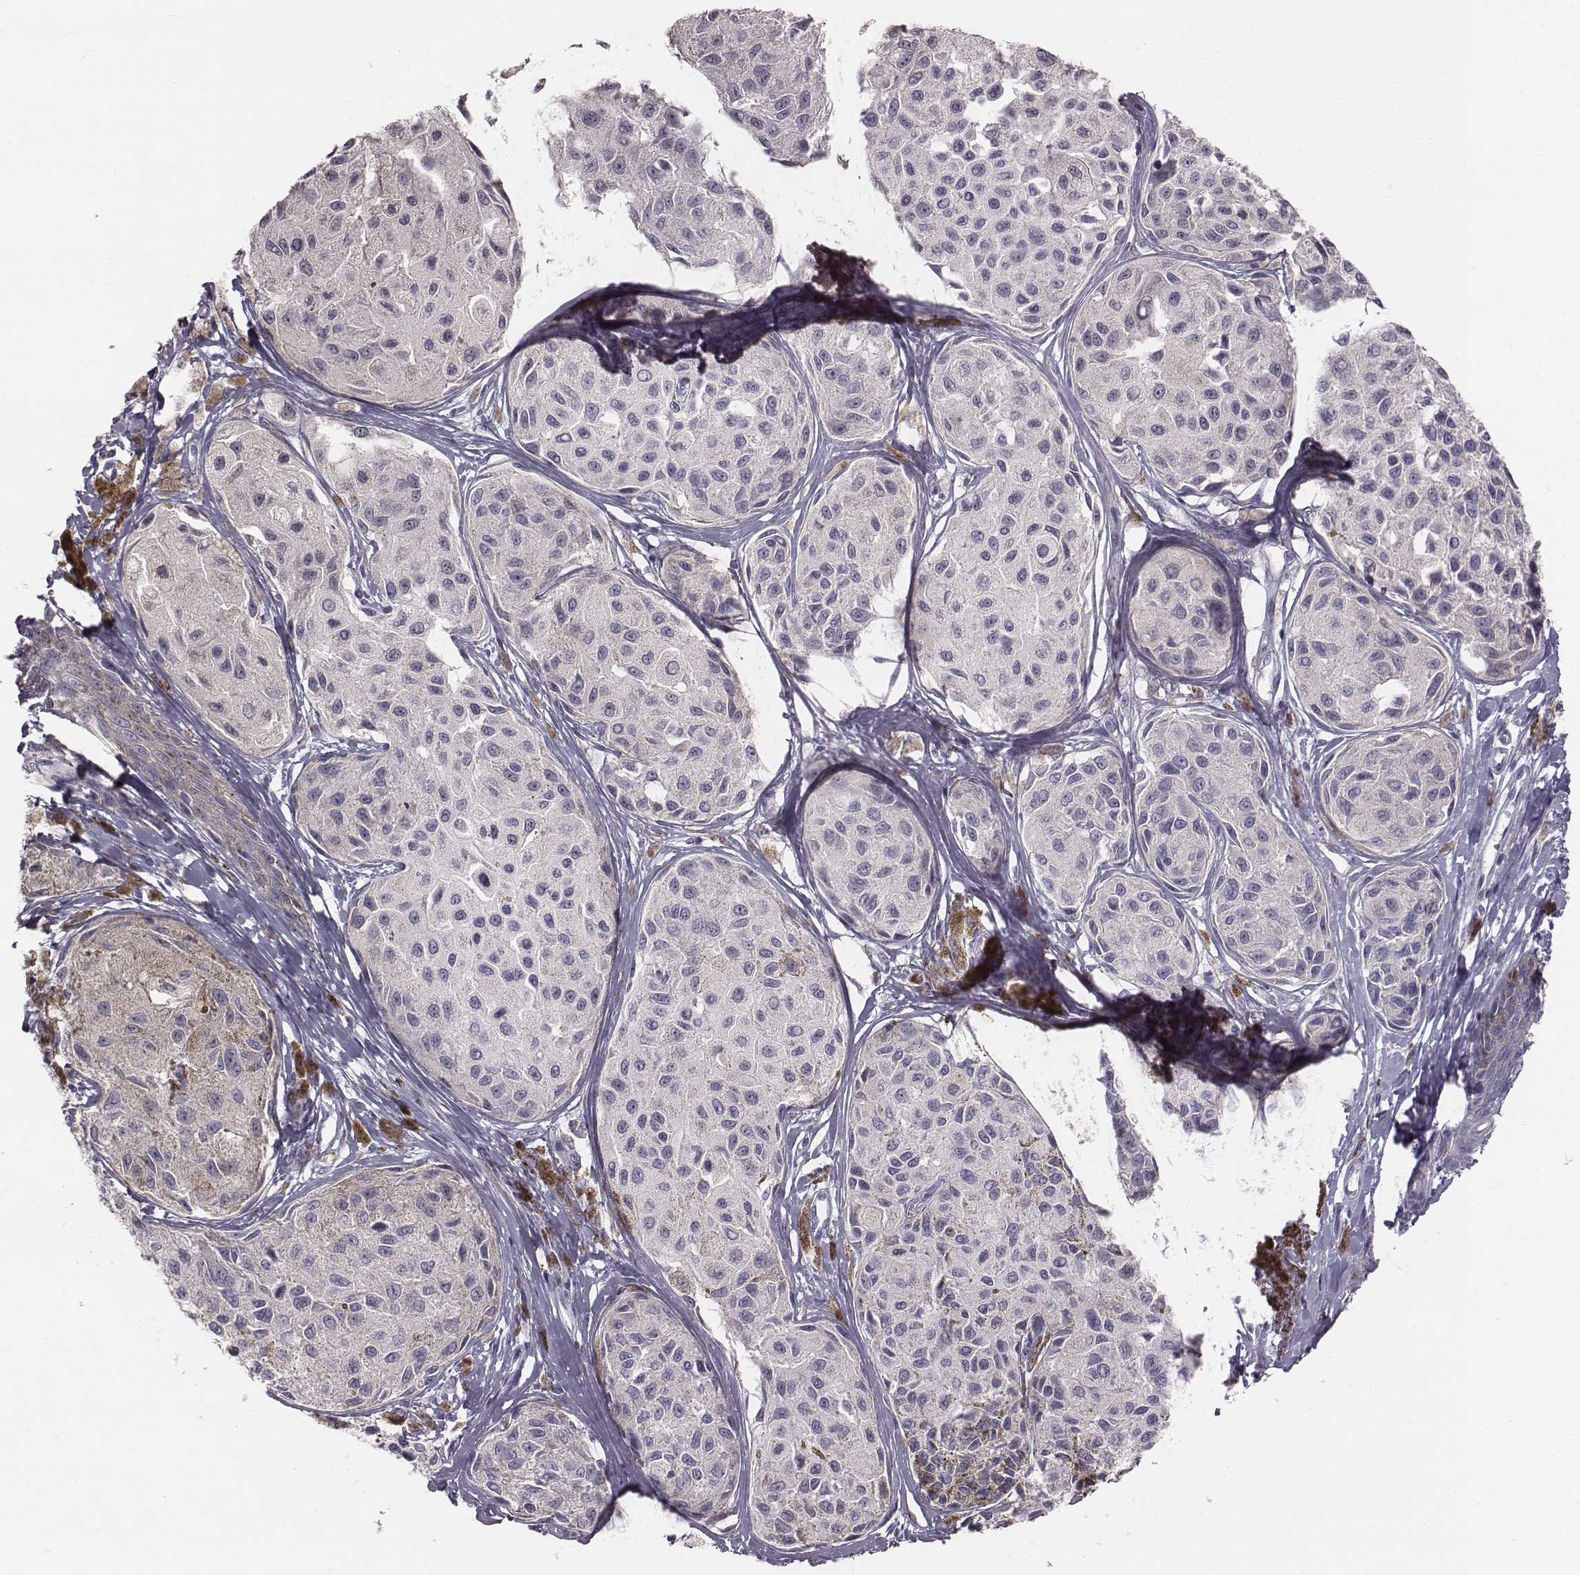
{"staining": {"intensity": "negative", "quantity": "none", "location": "none"}, "tissue": "melanoma", "cell_type": "Tumor cells", "image_type": "cancer", "snomed": [{"axis": "morphology", "description": "Malignant melanoma, NOS"}, {"axis": "topography", "description": "Skin"}], "caption": "This image is of melanoma stained with immunohistochemistry (IHC) to label a protein in brown with the nuclei are counter-stained blue. There is no staining in tumor cells.", "gene": "PRKCZ", "patient": {"sex": "female", "age": 38}}